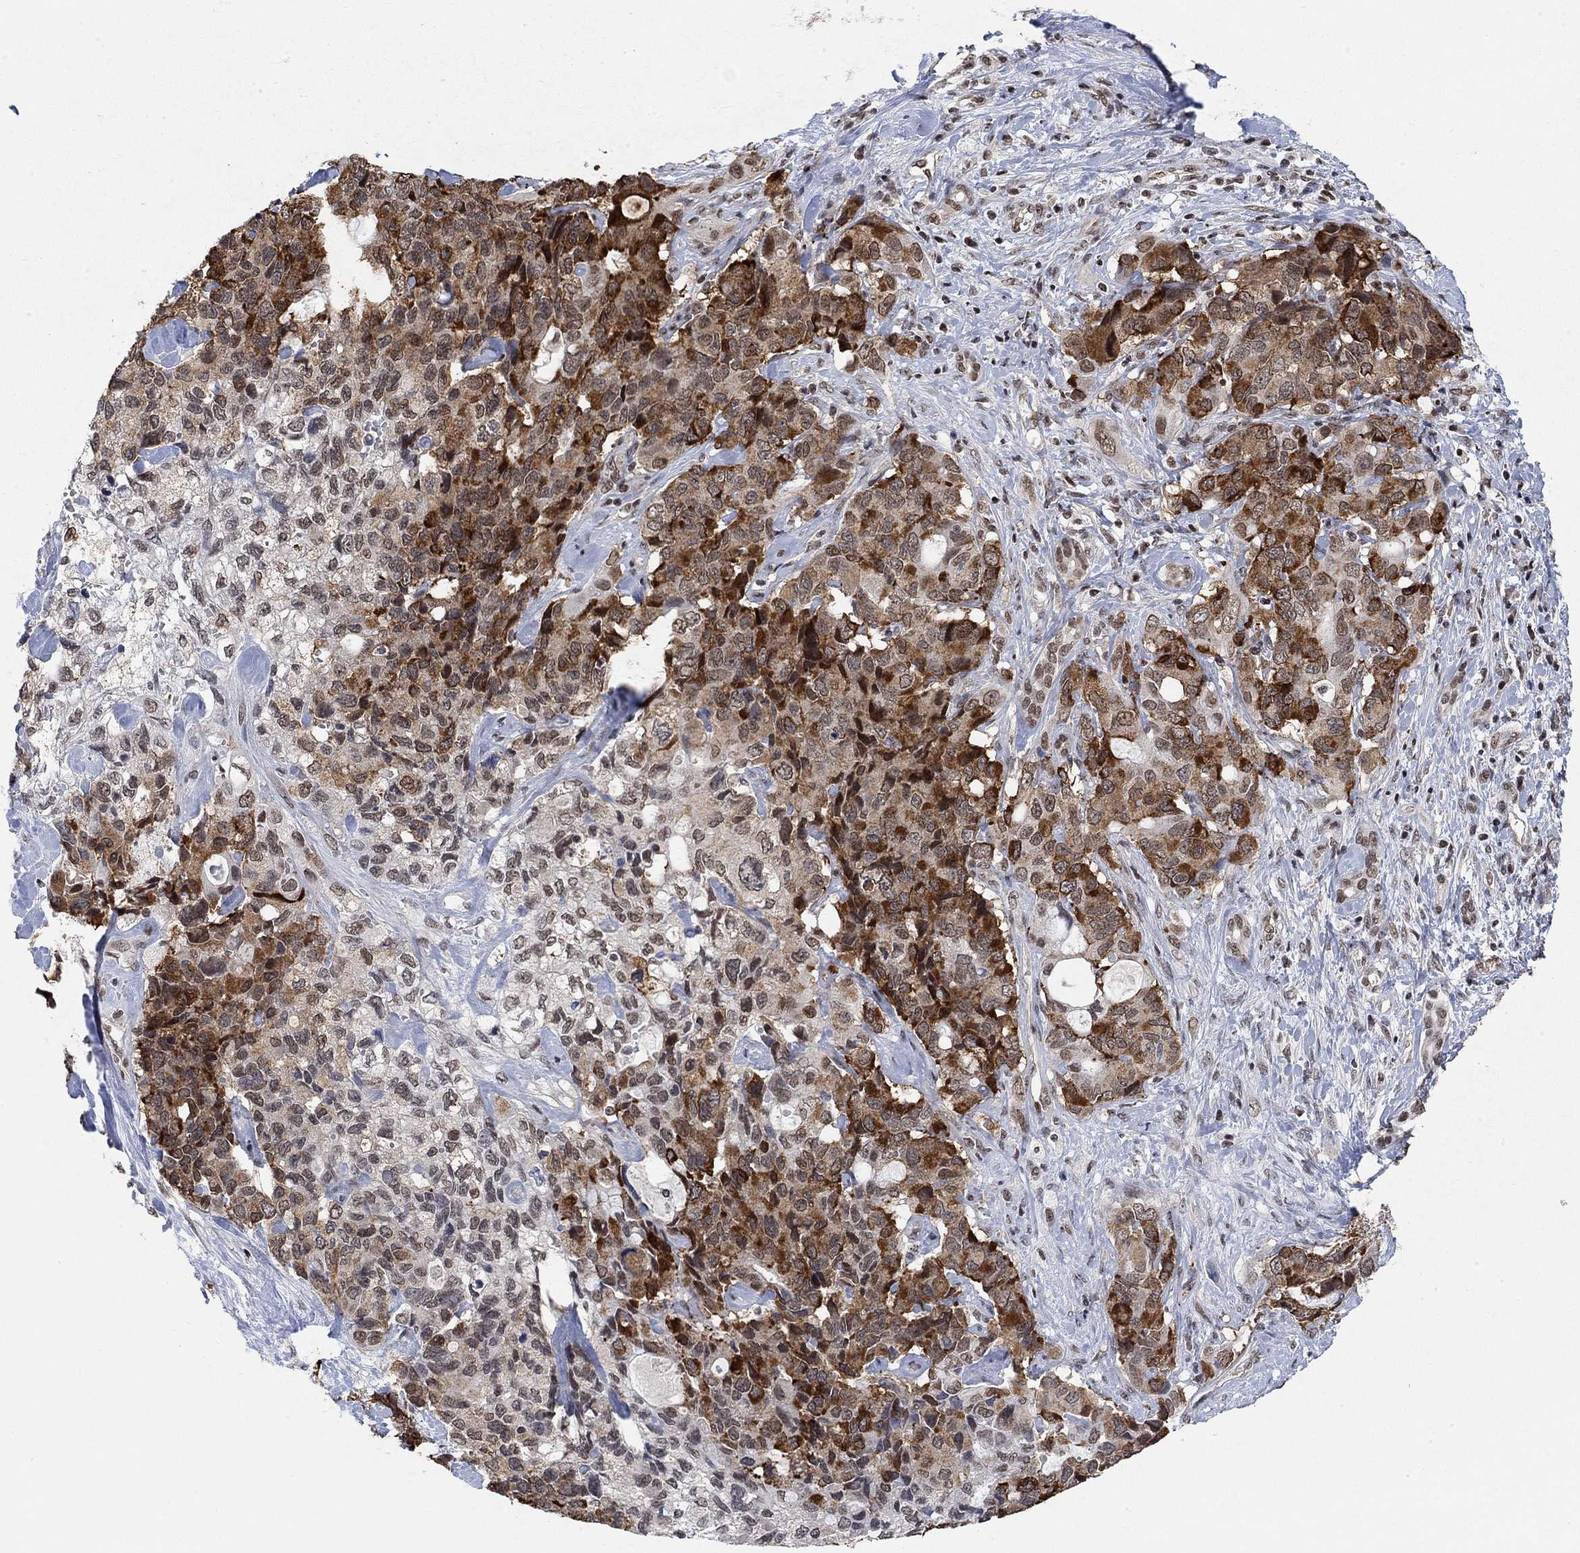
{"staining": {"intensity": "strong", "quantity": "<25%", "location": "cytoplasmic/membranous,nuclear"}, "tissue": "pancreatic cancer", "cell_type": "Tumor cells", "image_type": "cancer", "snomed": [{"axis": "morphology", "description": "Adenocarcinoma, NOS"}, {"axis": "topography", "description": "Pancreas"}], "caption": "This micrograph displays immunohistochemistry staining of human pancreatic cancer, with medium strong cytoplasmic/membranous and nuclear expression in about <25% of tumor cells.", "gene": "THAP8", "patient": {"sex": "female", "age": 56}}